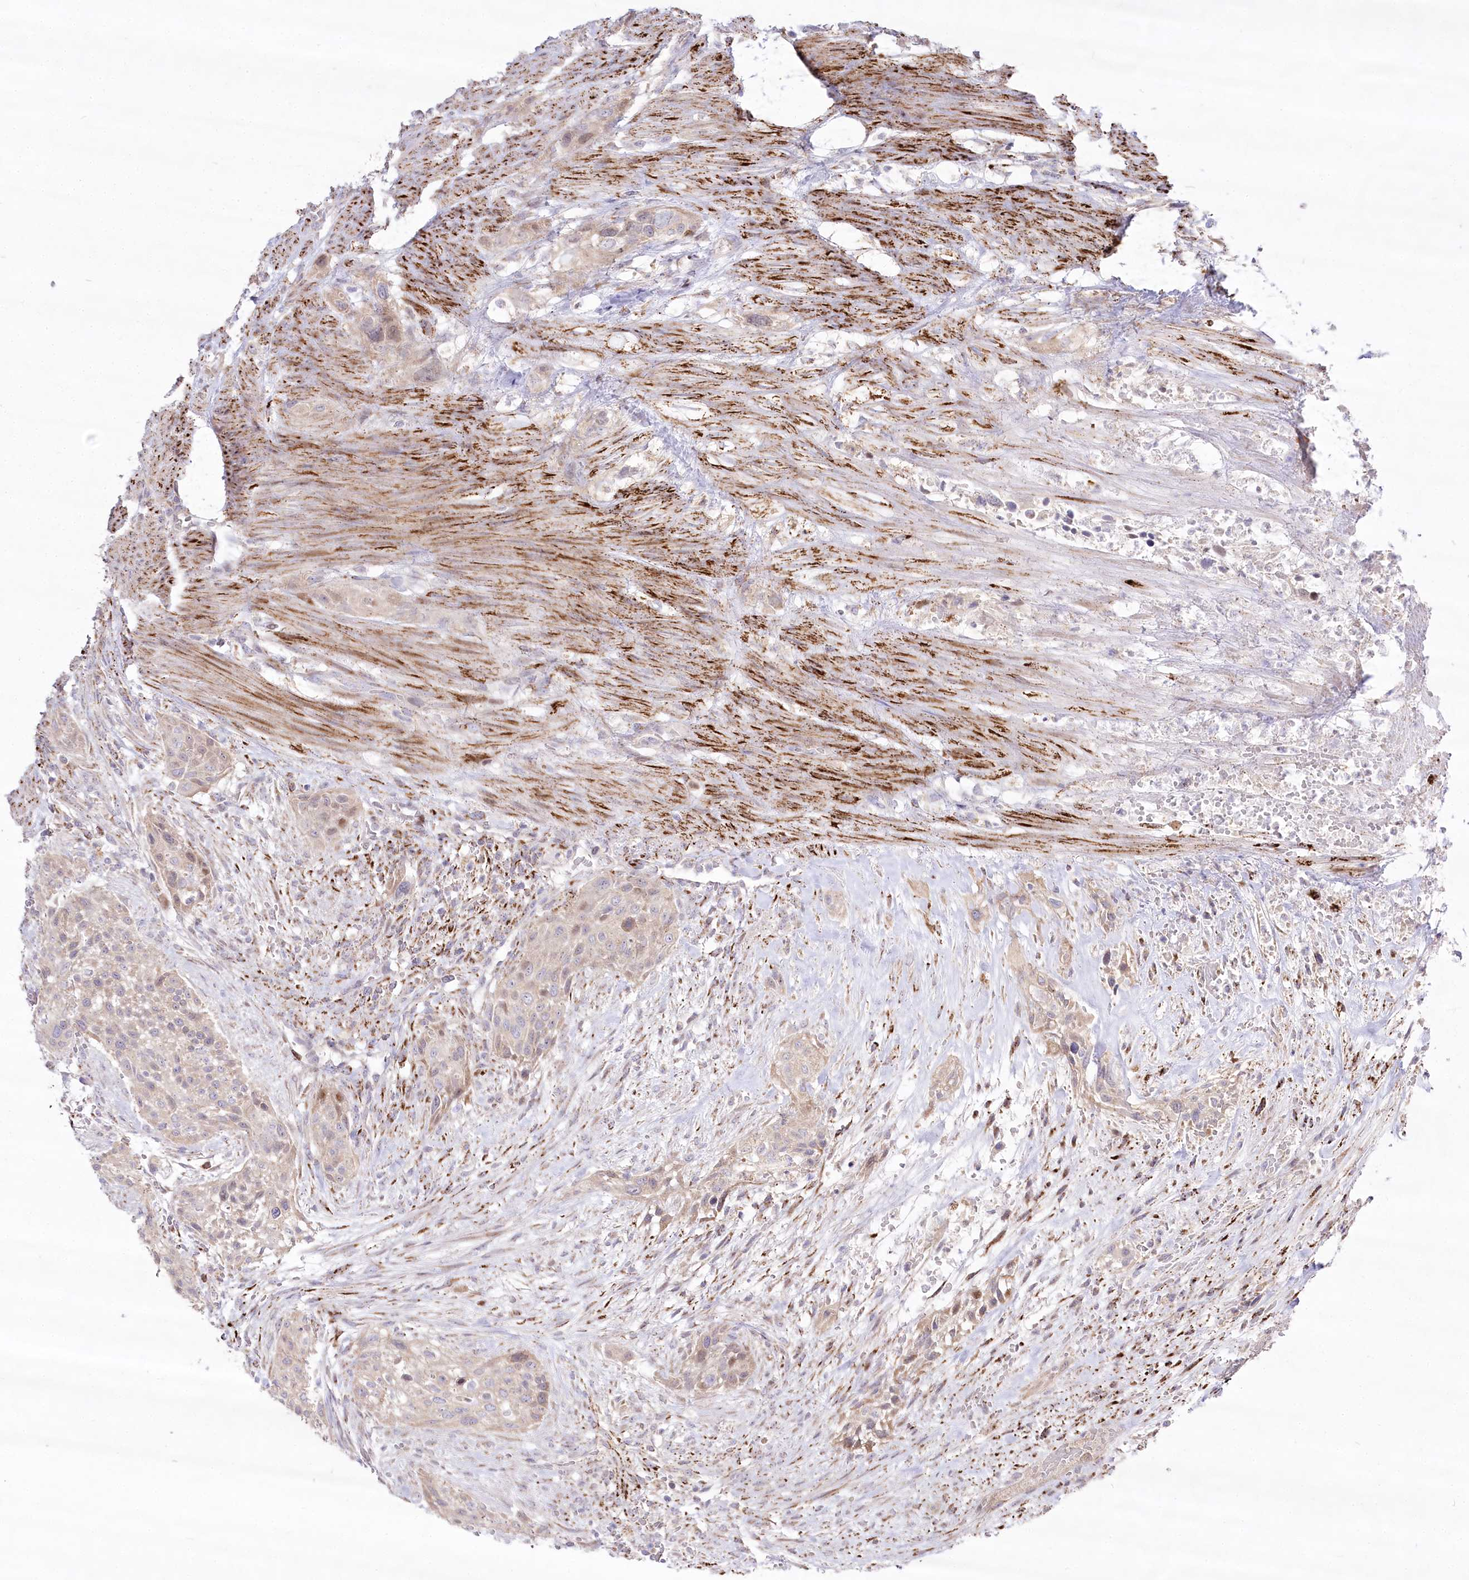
{"staining": {"intensity": "weak", "quantity": "<25%", "location": "cytoplasmic/membranous"}, "tissue": "urothelial cancer", "cell_type": "Tumor cells", "image_type": "cancer", "snomed": [{"axis": "morphology", "description": "Urothelial carcinoma, High grade"}, {"axis": "topography", "description": "Urinary bladder"}], "caption": "Immunohistochemical staining of urothelial cancer demonstrates no significant staining in tumor cells.", "gene": "CEP164", "patient": {"sex": "male", "age": 35}}